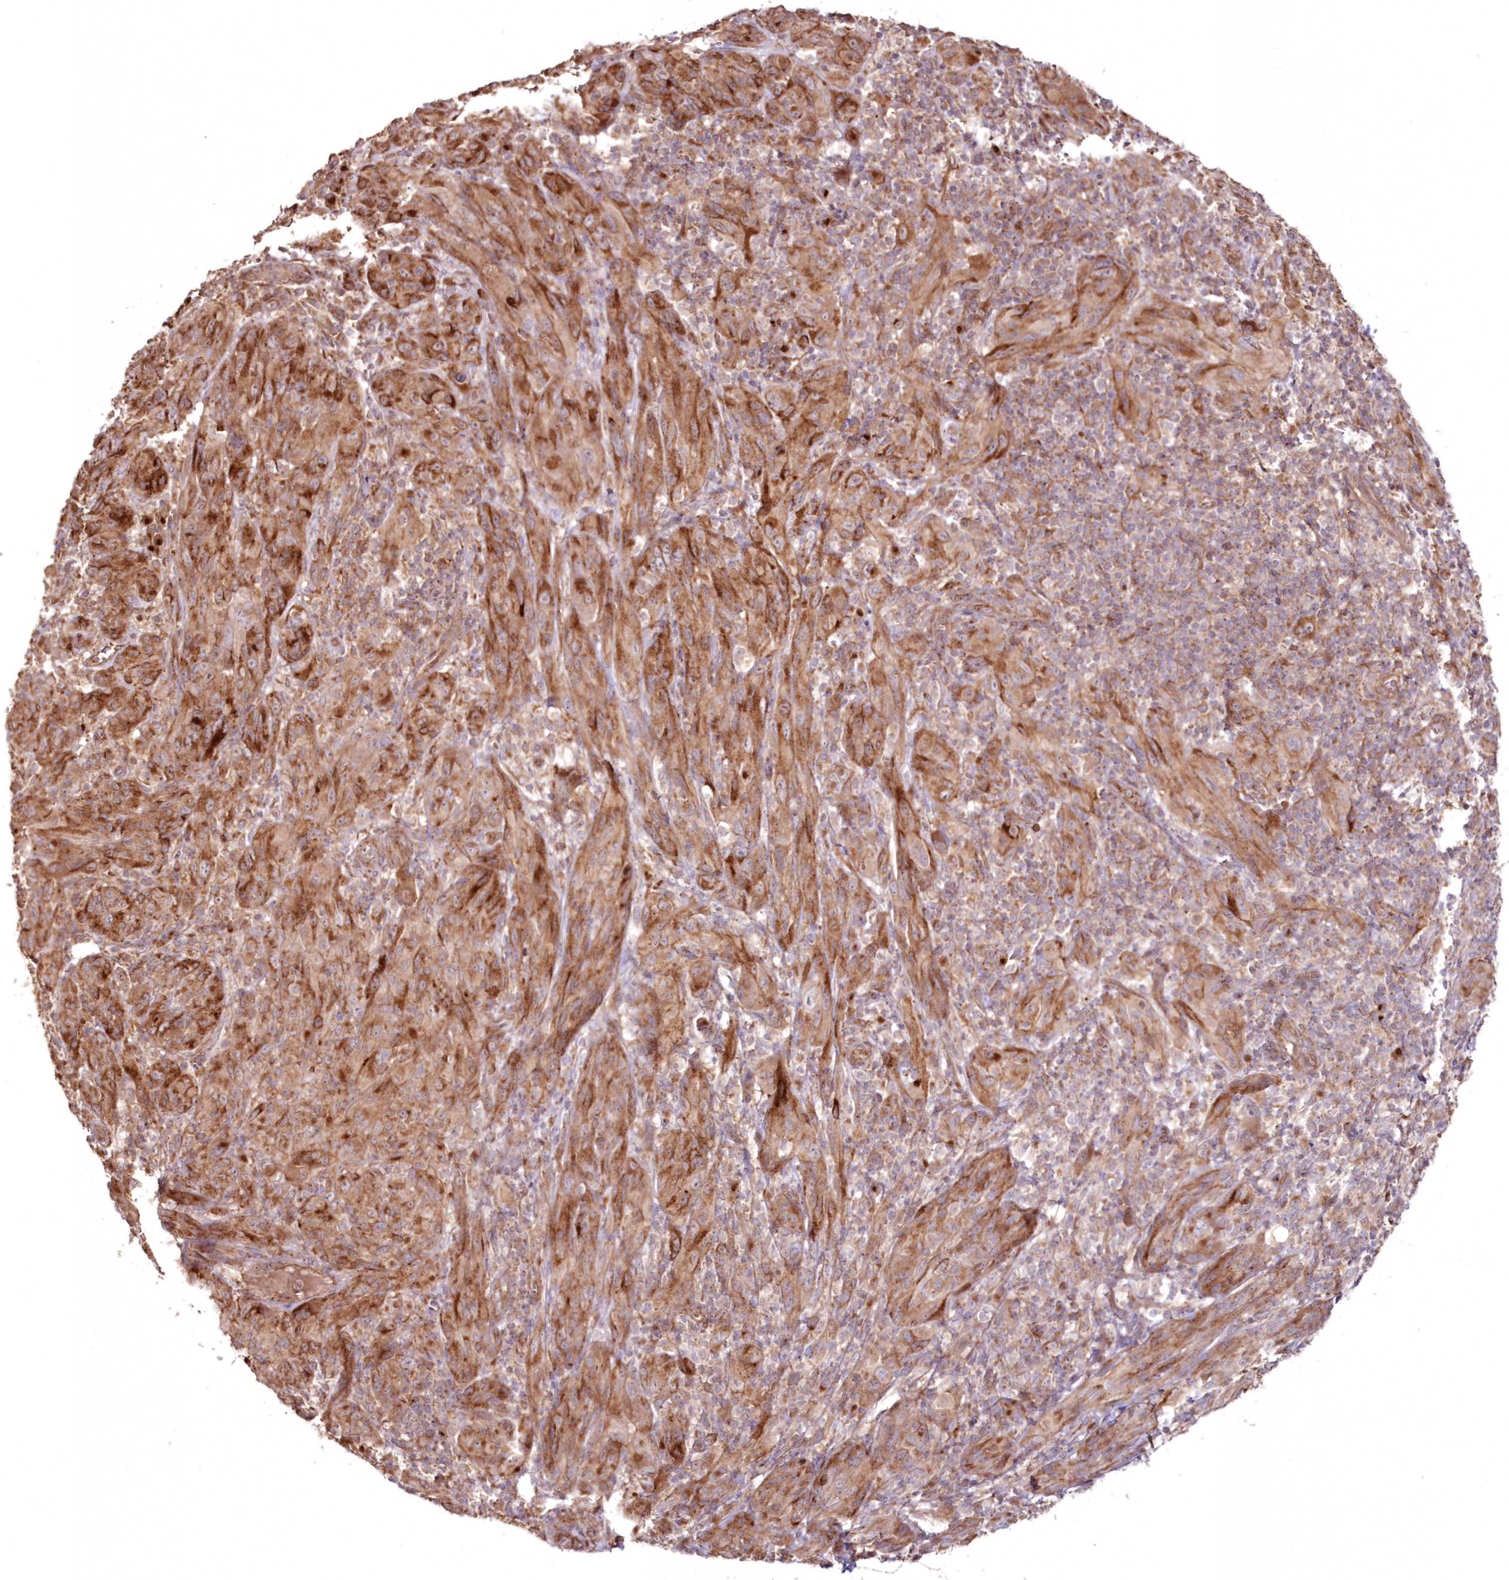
{"staining": {"intensity": "moderate", "quantity": ">75%", "location": "cytoplasmic/membranous"}, "tissue": "melanoma", "cell_type": "Tumor cells", "image_type": "cancer", "snomed": [{"axis": "morphology", "description": "Malignant melanoma, NOS"}, {"axis": "topography", "description": "Skin of head"}], "caption": "Immunohistochemical staining of melanoma exhibits moderate cytoplasmic/membranous protein positivity in about >75% of tumor cells.", "gene": "DDO", "patient": {"sex": "male", "age": 96}}